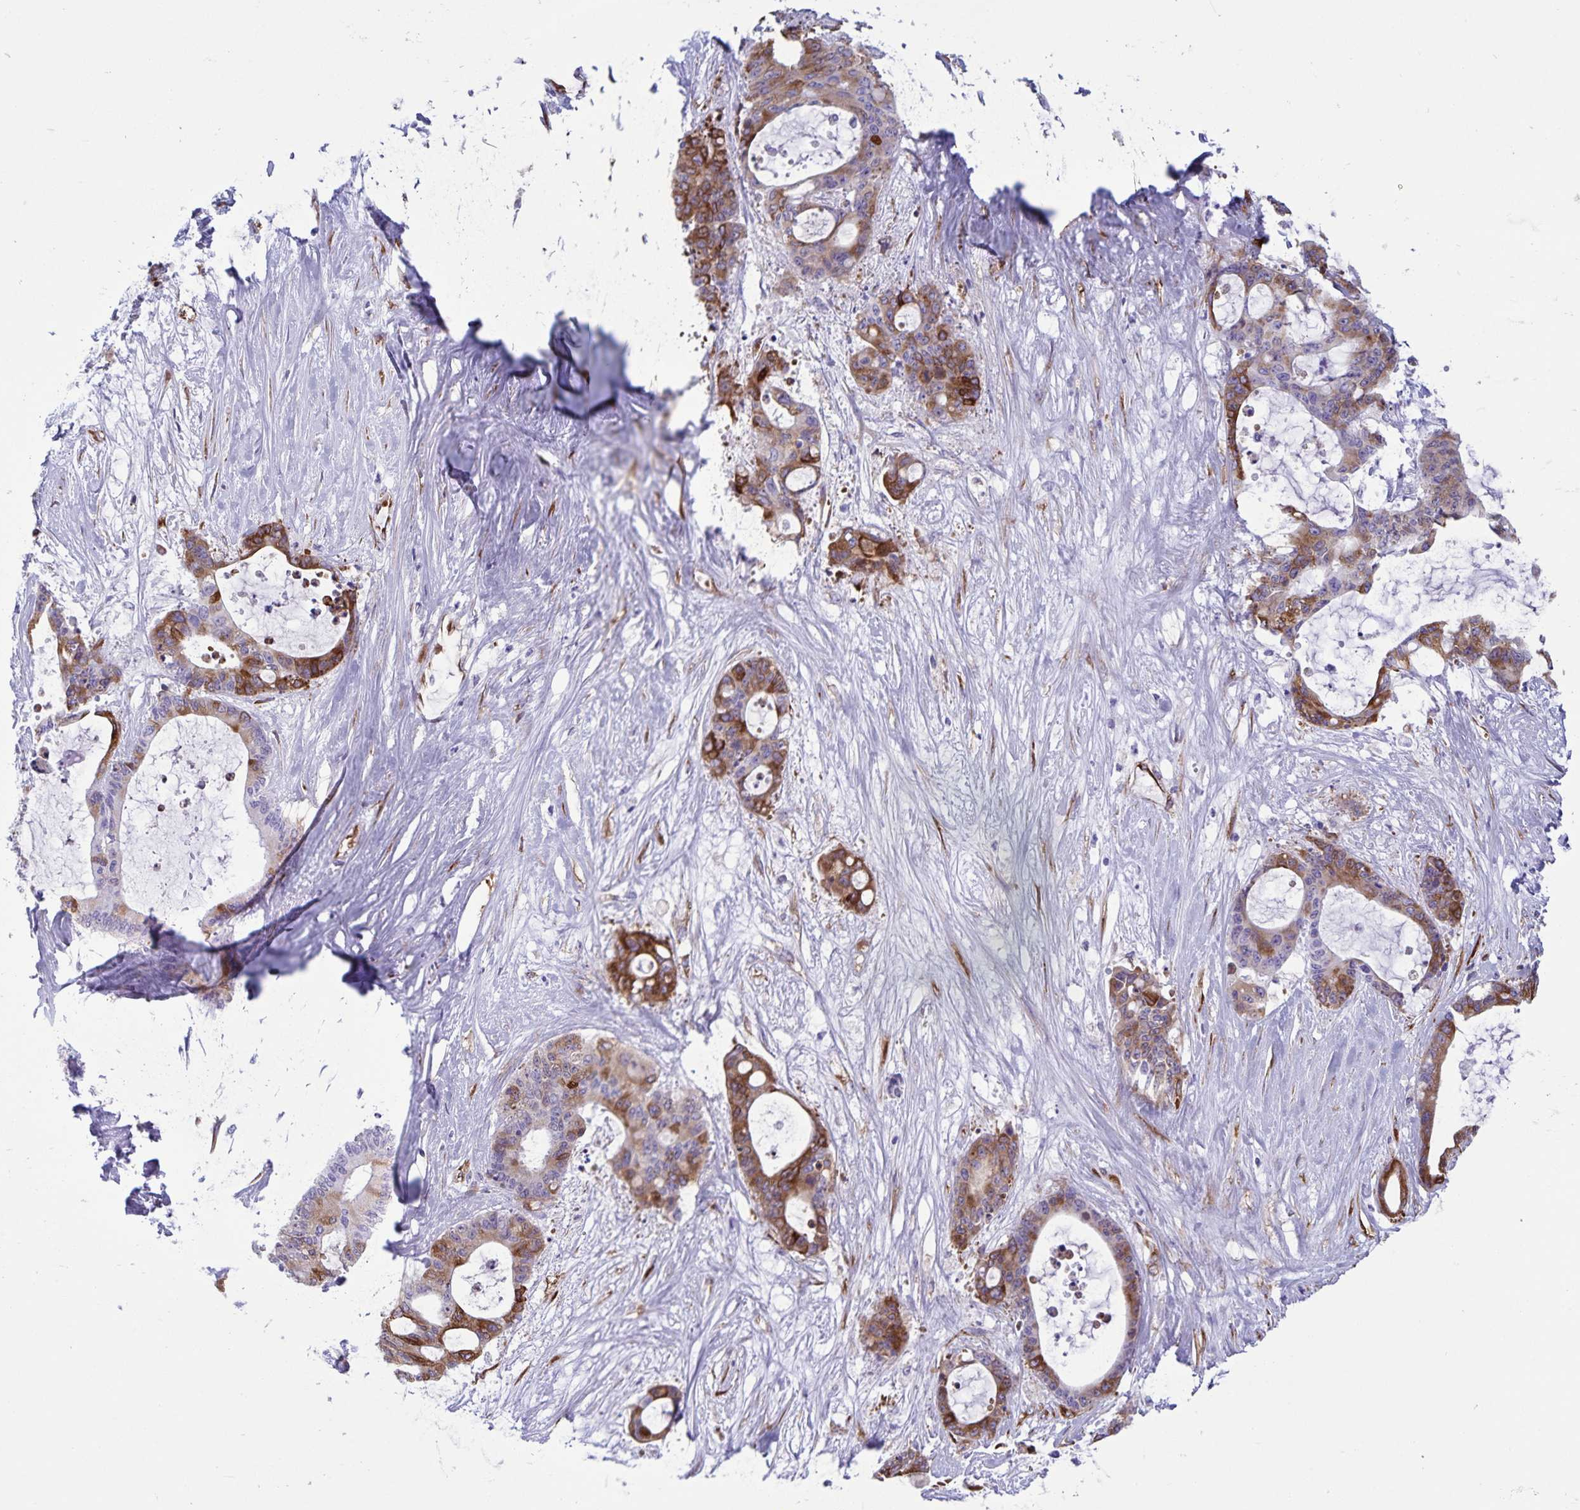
{"staining": {"intensity": "moderate", "quantity": ">75%", "location": "cytoplasmic/membranous"}, "tissue": "liver cancer", "cell_type": "Tumor cells", "image_type": "cancer", "snomed": [{"axis": "morphology", "description": "Normal tissue, NOS"}, {"axis": "morphology", "description": "Cholangiocarcinoma"}, {"axis": "topography", "description": "Liver"}, {"axis": "topography", "description": "Peripheral nerve tissue"}], "caption": "Cholangiocarcinoma (liver) stained for a protein (brown) reveals moderate cytoplasmic/membranous positive positivity in approximately >75% of tumor cells.", "gene": "RCN1", "patient": {"sex": "female", "age": 73}}